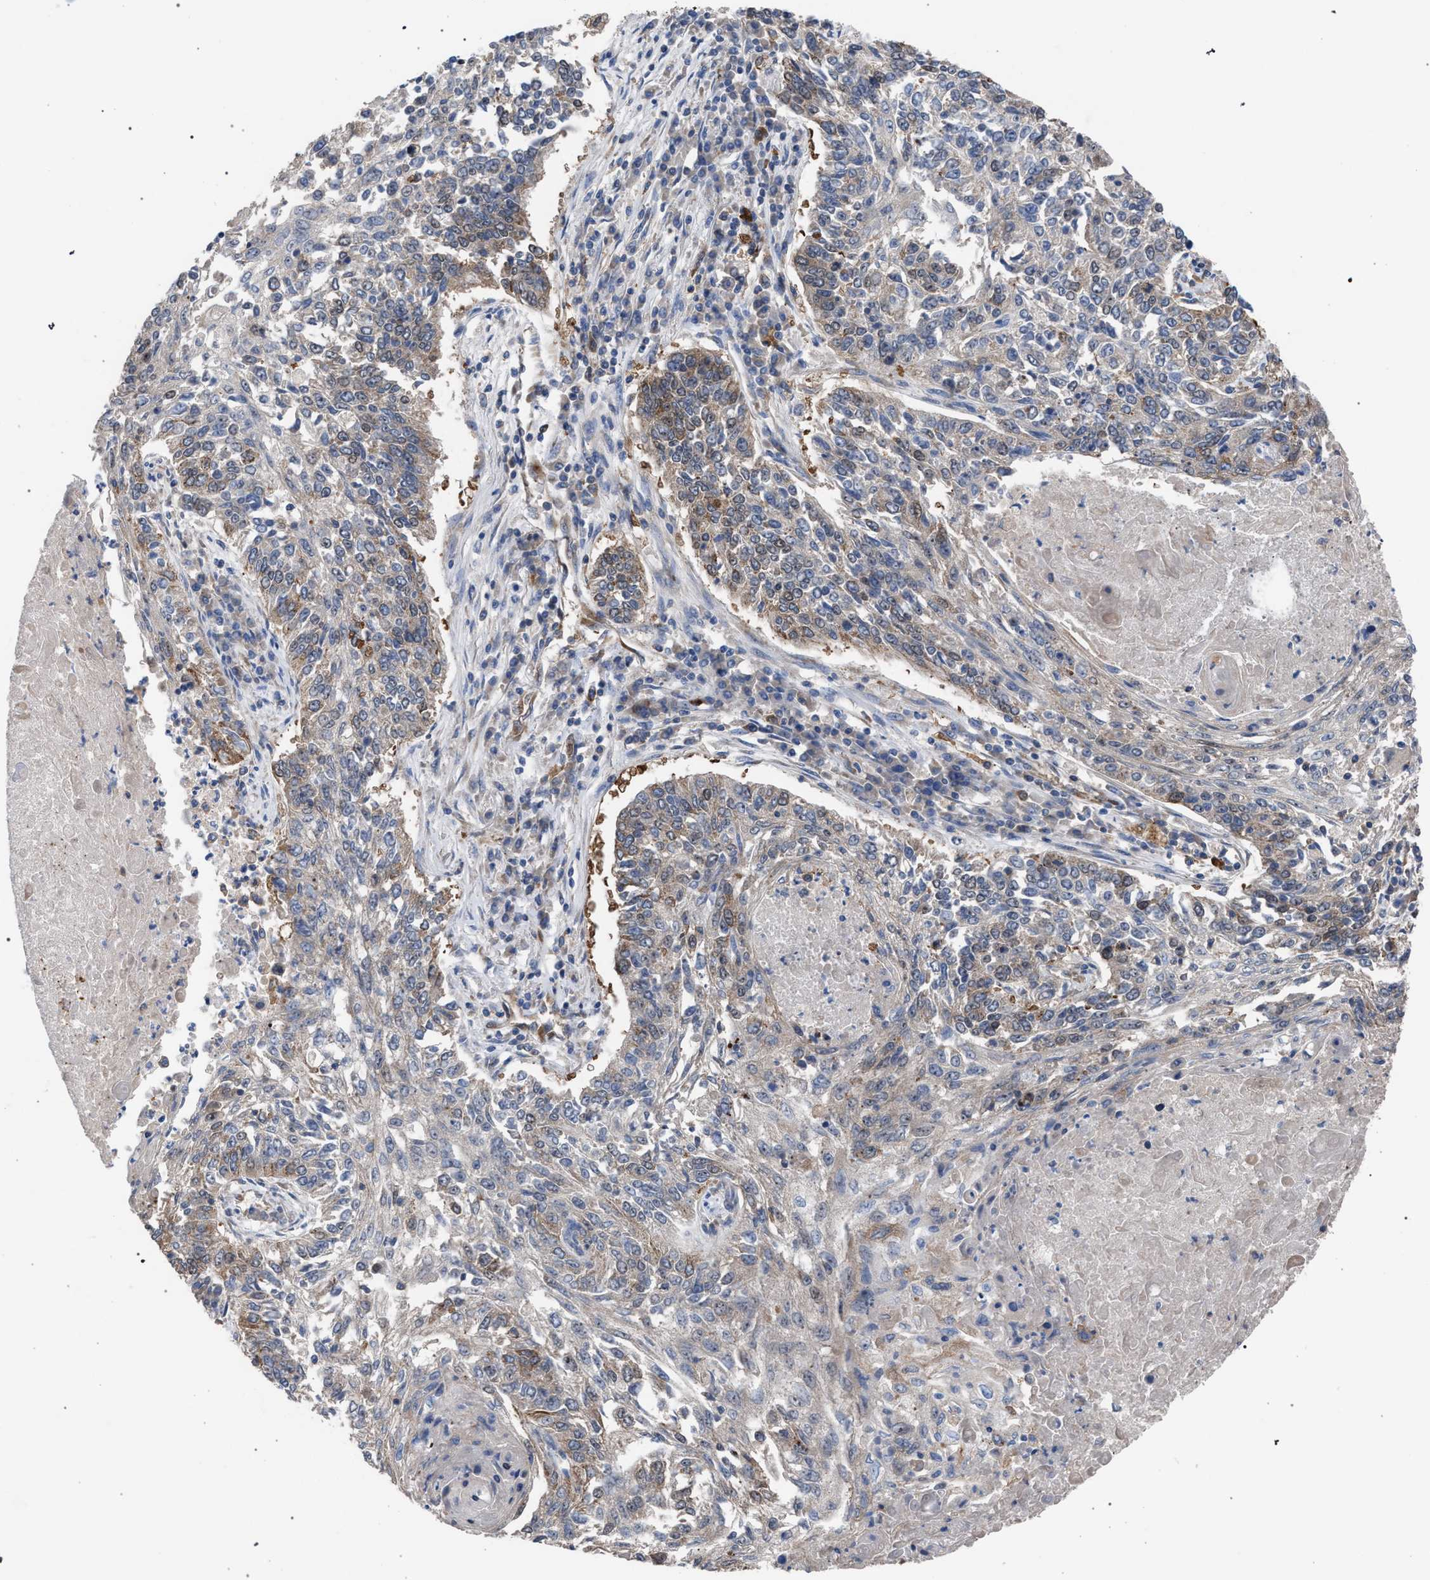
{"staining": {"intensity": "weak", "quantity": ">75%", "location": "cytoplasmic/membranous"}, "tissue": "lung cancer", "cell_type": "Tumor cells", "image_type": "cancer", "snomed": [{"axis": "morphology", "description": "Normal tissue, NOS"}, {"axis": "morphology", "description": "Squamous cell carcinoma, NOS"}, {"axis": "topography", "description": "Cartilage tissue"}, {"axis": "topography", "description": "Bronchus"}, {"axis": "topography", "description": "Lung"}], "caption": "Tumor cells reveal low levels of weak cytoplasmic/membranous positivity in approximately >75% of cells in human lung cancer (squamous cell carcinoma). The protein of interest is shown in brown color, while the nuclei are stained blue.", "gene": "CDR2L", "patient": {"sex": "female", "age": 49}}